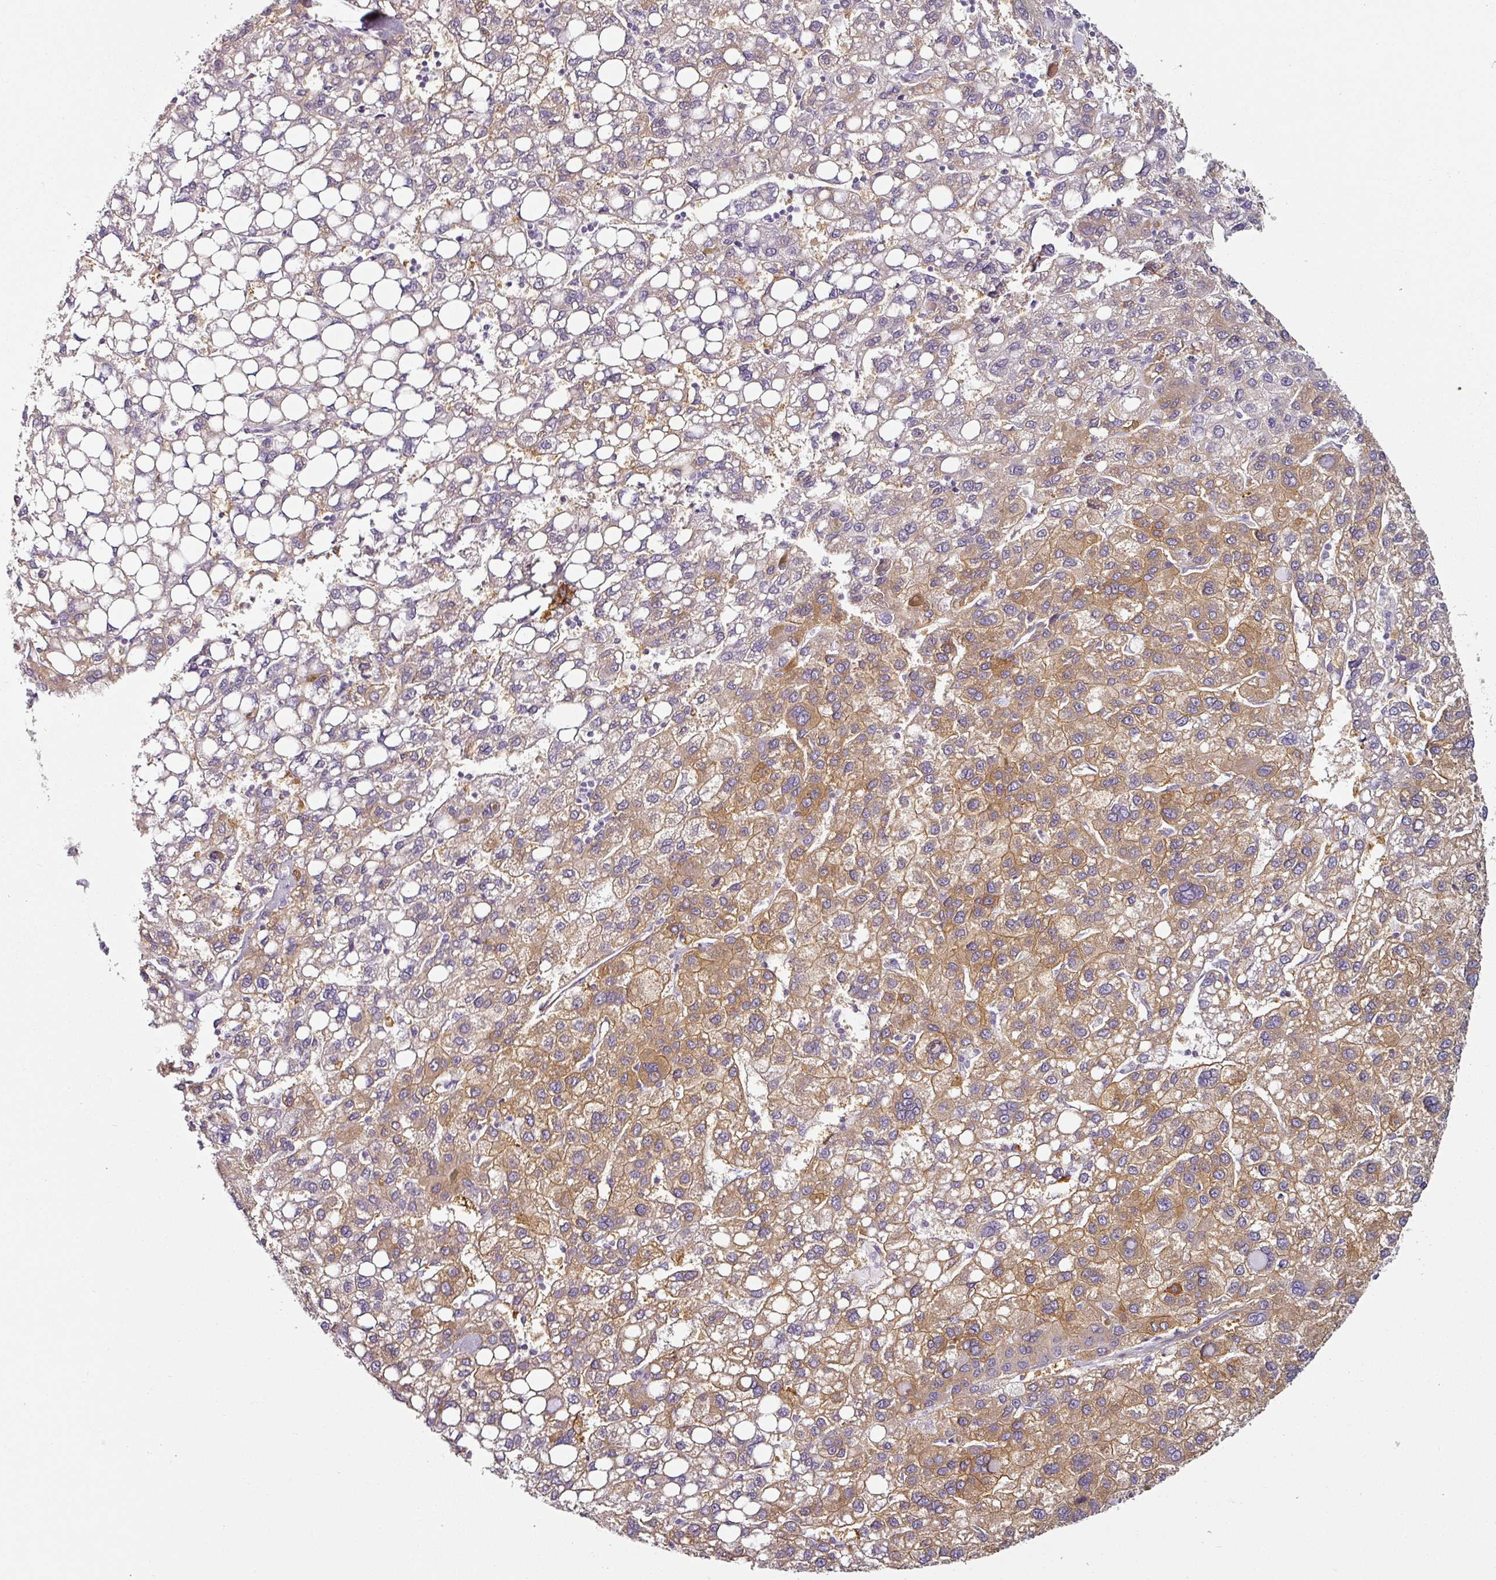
{"staining": {"intensity": "moderate", "quantity": "25%-75%", "location": "cytoplasmic/membranous"}, "tissue": "liver cancer", "cell_type": "Tumor cells", "image_type": "cancer", "snomed": [{"axis": "morphology", "description": "Carcinoma, Hepatocellular, NOS"}, {"axis": "topography", "description": "Liver"}], "caption": "Tumor cells exhibit moderate cytoplasmic/membranous staining in about 25%-75% of cells in liver cancer (hepatocellular carcinoma).", "gene": "CAP2", "patient": {"sex": "female", "age": 82}}